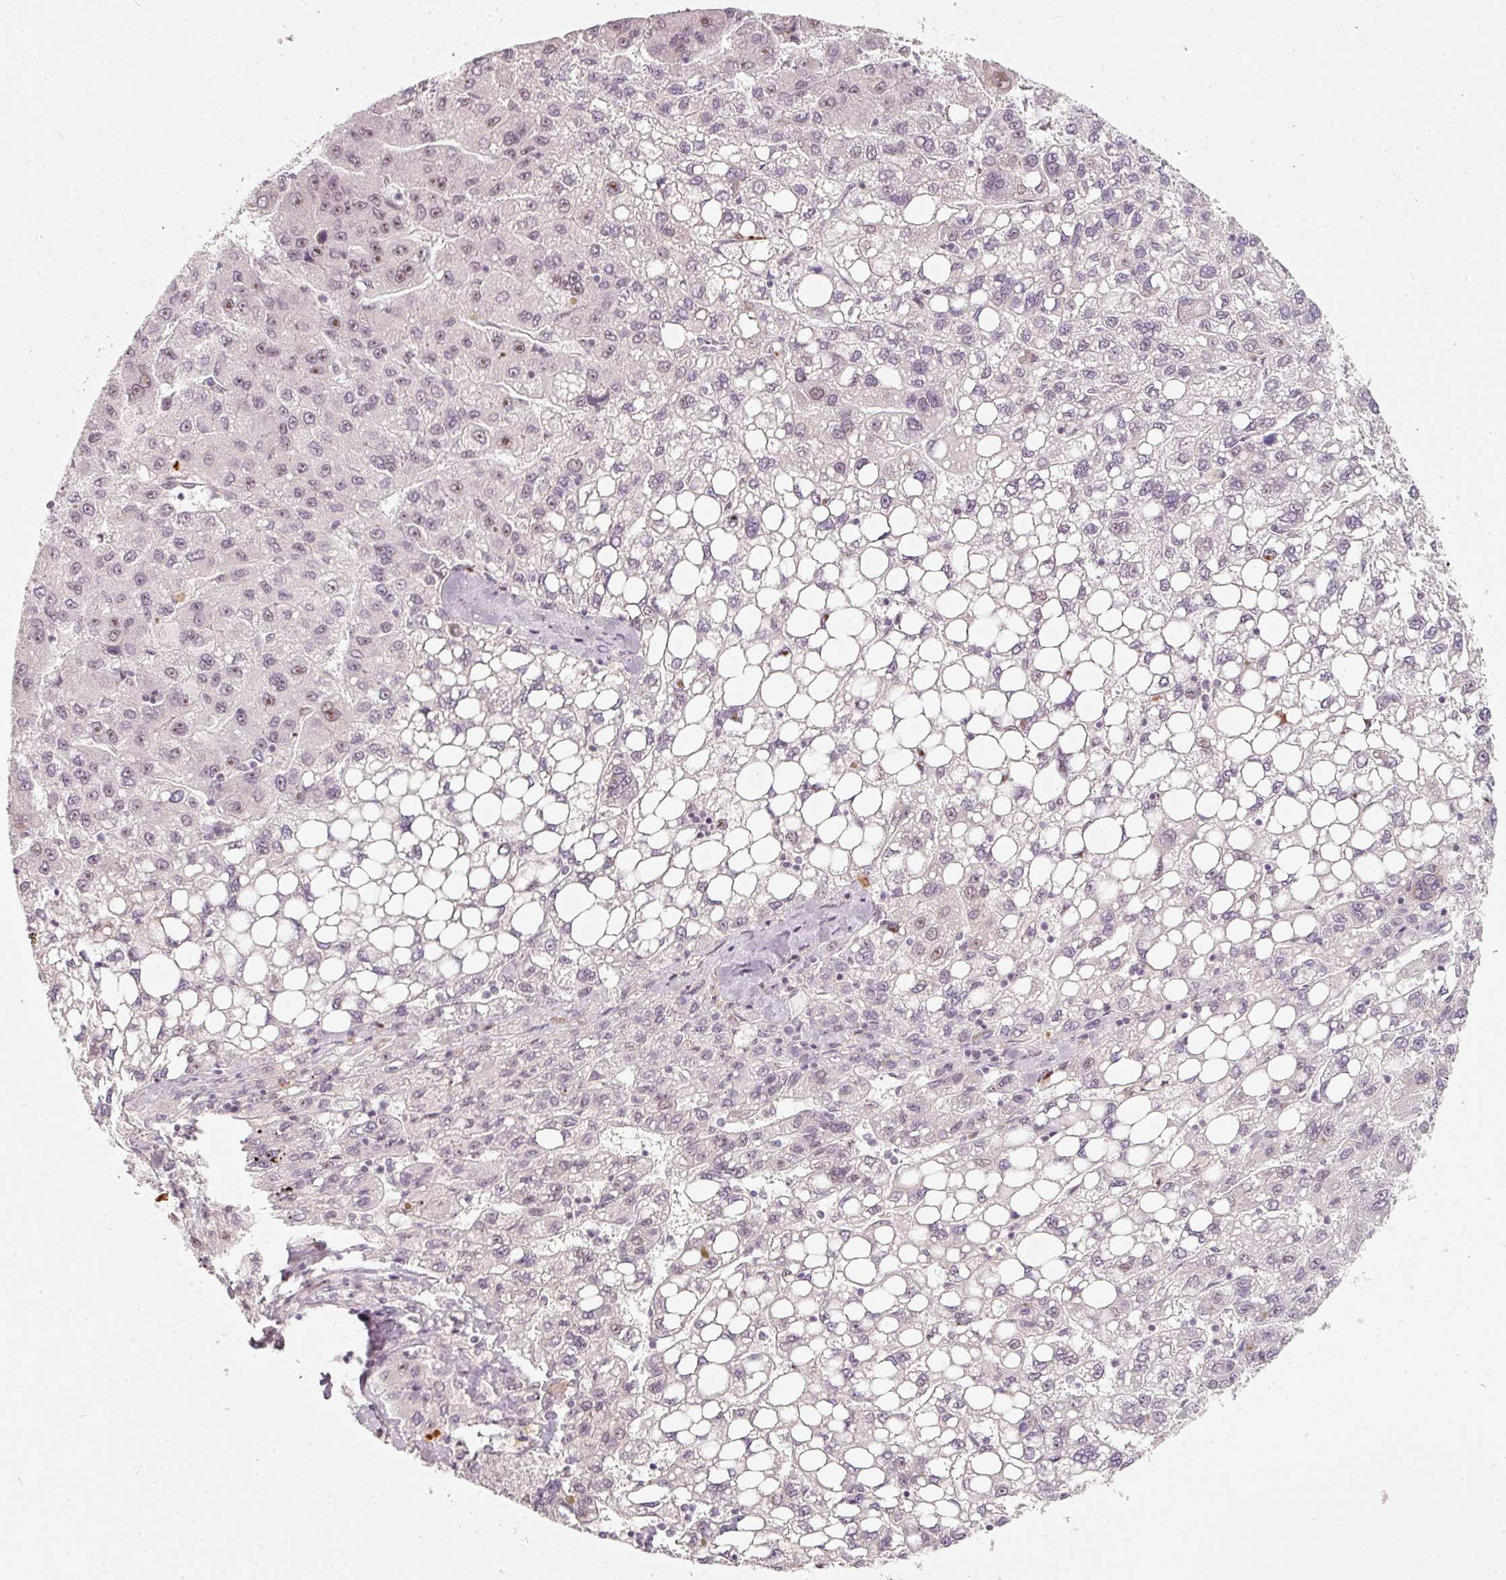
{"staining": {"intensity": "weak", "quantity": "<25%", "location": "nuclear"}, "tissue": "liver cancer", "cell_type": "Tumor cells", "image_type": "cancer", "snomed": [{"axis": "morphology", "description": "Carcinoma, Hepatocellular, NOS"}, {"axis": "topography", "description": "Liver"}], "caption": "An IHC micrograph of hepatocellular carcinoma (liver) is shown. There is no staining in tumor cells of hepatocellular carcinoma (liver). (DAB IHC, high magnification).", "gene": "MXRA8", "patient": {"sex": "female", "age": 82}}